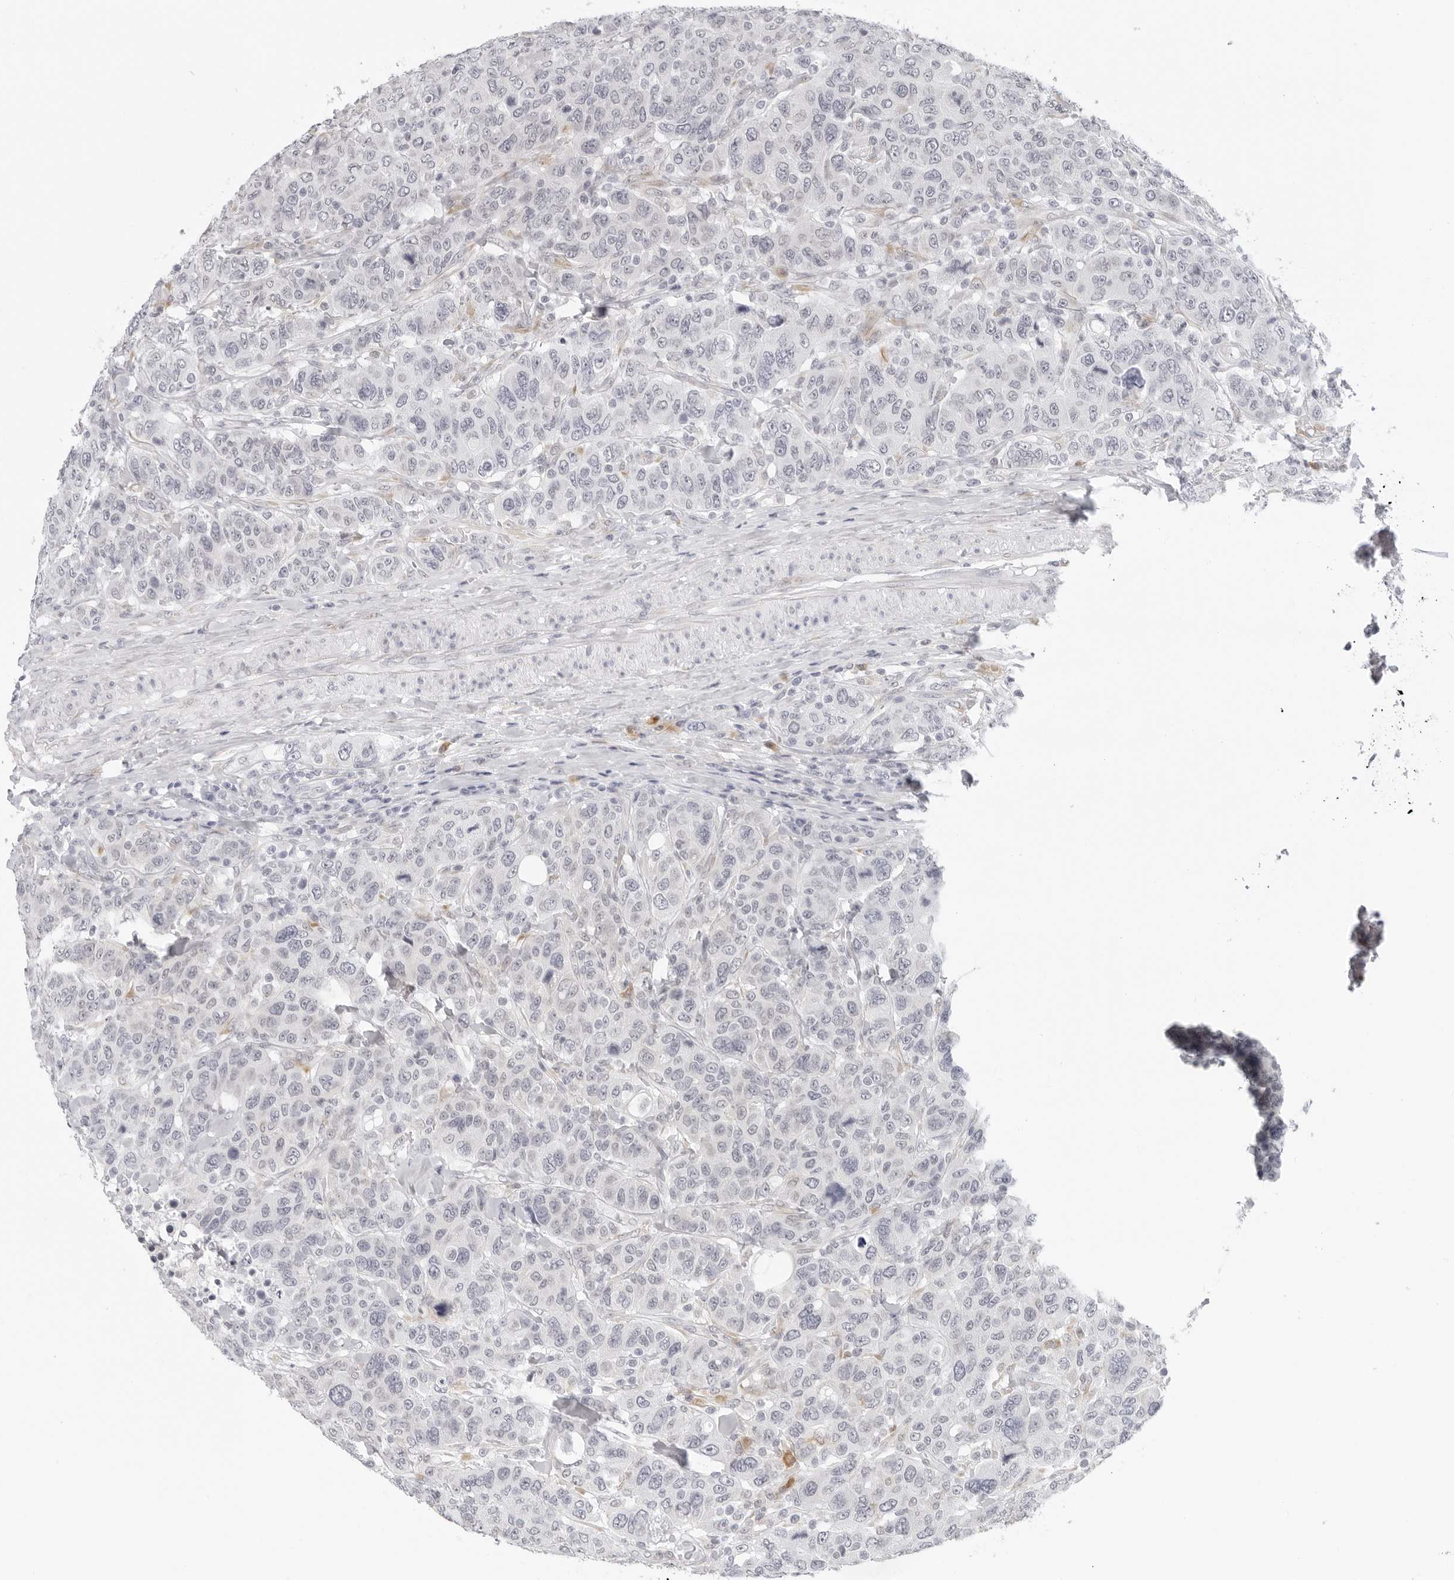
{"staining": {"intensity": "negative", "quantity": "none", "location": "none"}, "tissue": "breast cancer", "cell_type": "Tumor cells", "image_type": "cancer", "snomed": [{"axis": "morphology", "description": "Duct carcinoma"}, {"axis": "topography", "description": "Breast"}], "caption": "There is no significant staining in tumor cells of breast cancer.", "gene": "EDN2", "patient": {"sex": "female", "age": 37}}